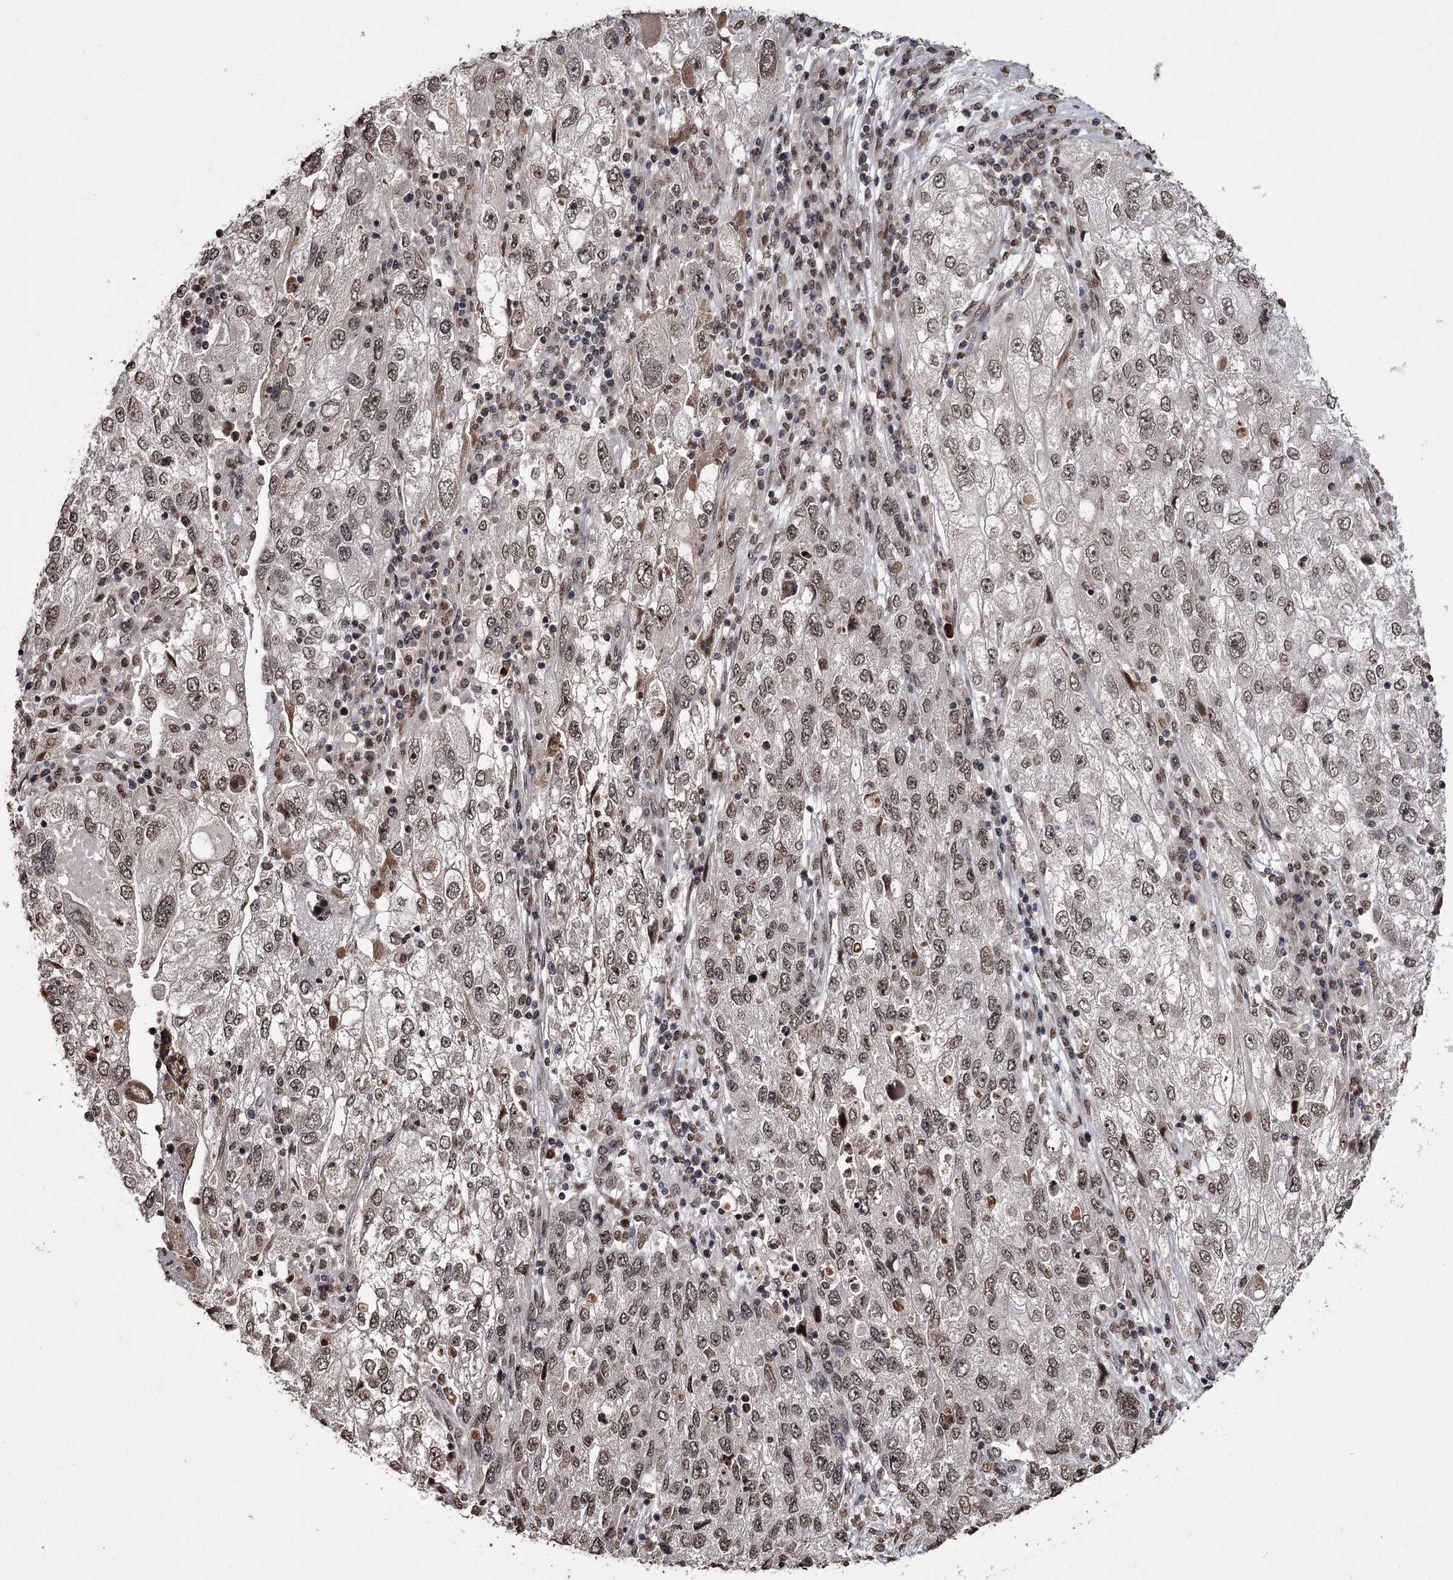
{"staining": {"intensity": "moderate", "quantity": ">75%", "location": "cytoplasmic/membranous,nuclear"}, "tissue": "endometrial cancer", "cell_type": "Tumor cells", "image_type": "cancer", "snomed": [{"axis": "morphology", "description": "Adenocarcinoma, NOS"}, {"axis": "topography", "description": "Endometrium"}], "caption": "An image of endometrial cancer stained for a protein reveals moderate cytoplasmic/membranous and nuclear brown staining in tumor cells.", "gene": "THYN1", "patient": {"sex": "female", "age": 49}}